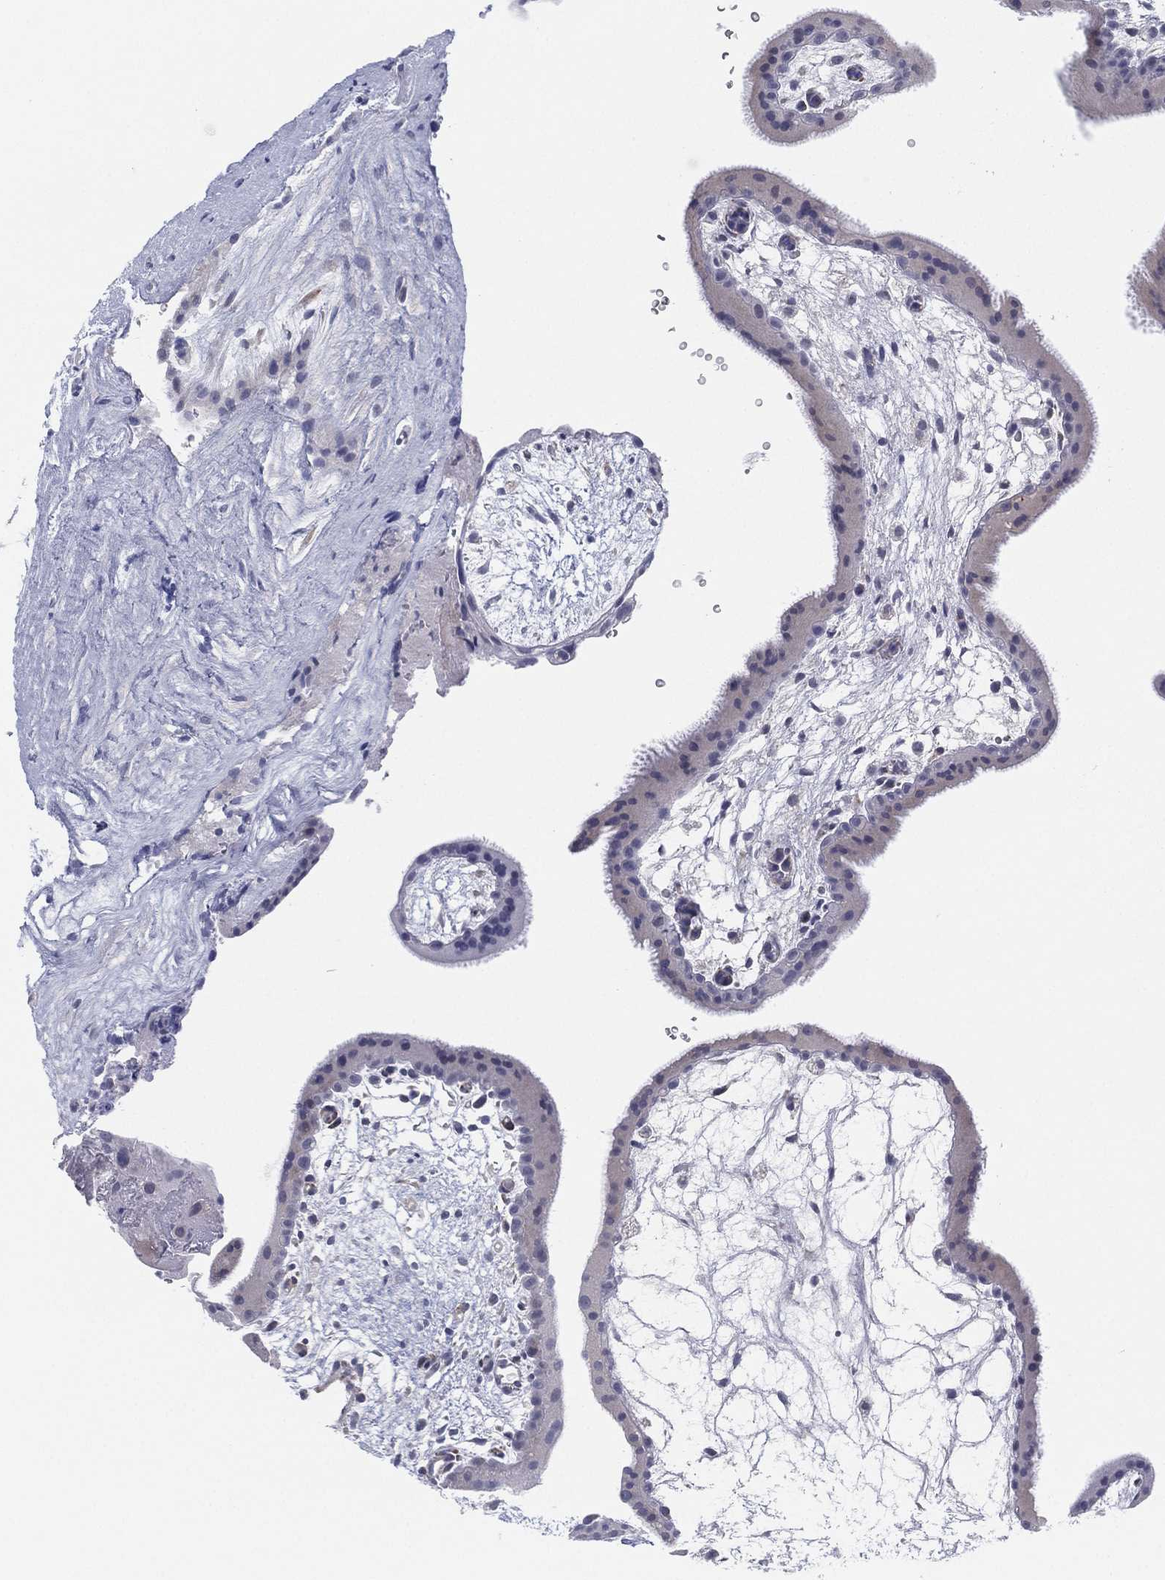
{"staining": {"intensity": "weak", "quantity": "25%-75%", "location": "cytoplasmic/membranous"}, "tissue": "placenta", "cell_type": "Decidual cells", "image_type": "normal", "snomed": [{"axis": "morphology", "description": "Normal tissue, NOS"}, {"axis": "topography", "description": "Placenta"}], "caption": "Weak cytoplasmic/membranous protein positivity is seen in about 25%-75% of decidual cells in placenta. (Brightfield microscopy of DAB IHC at high magnification).", "gene": "MLF1", "patient": {"sex": "female", "age": 19}}